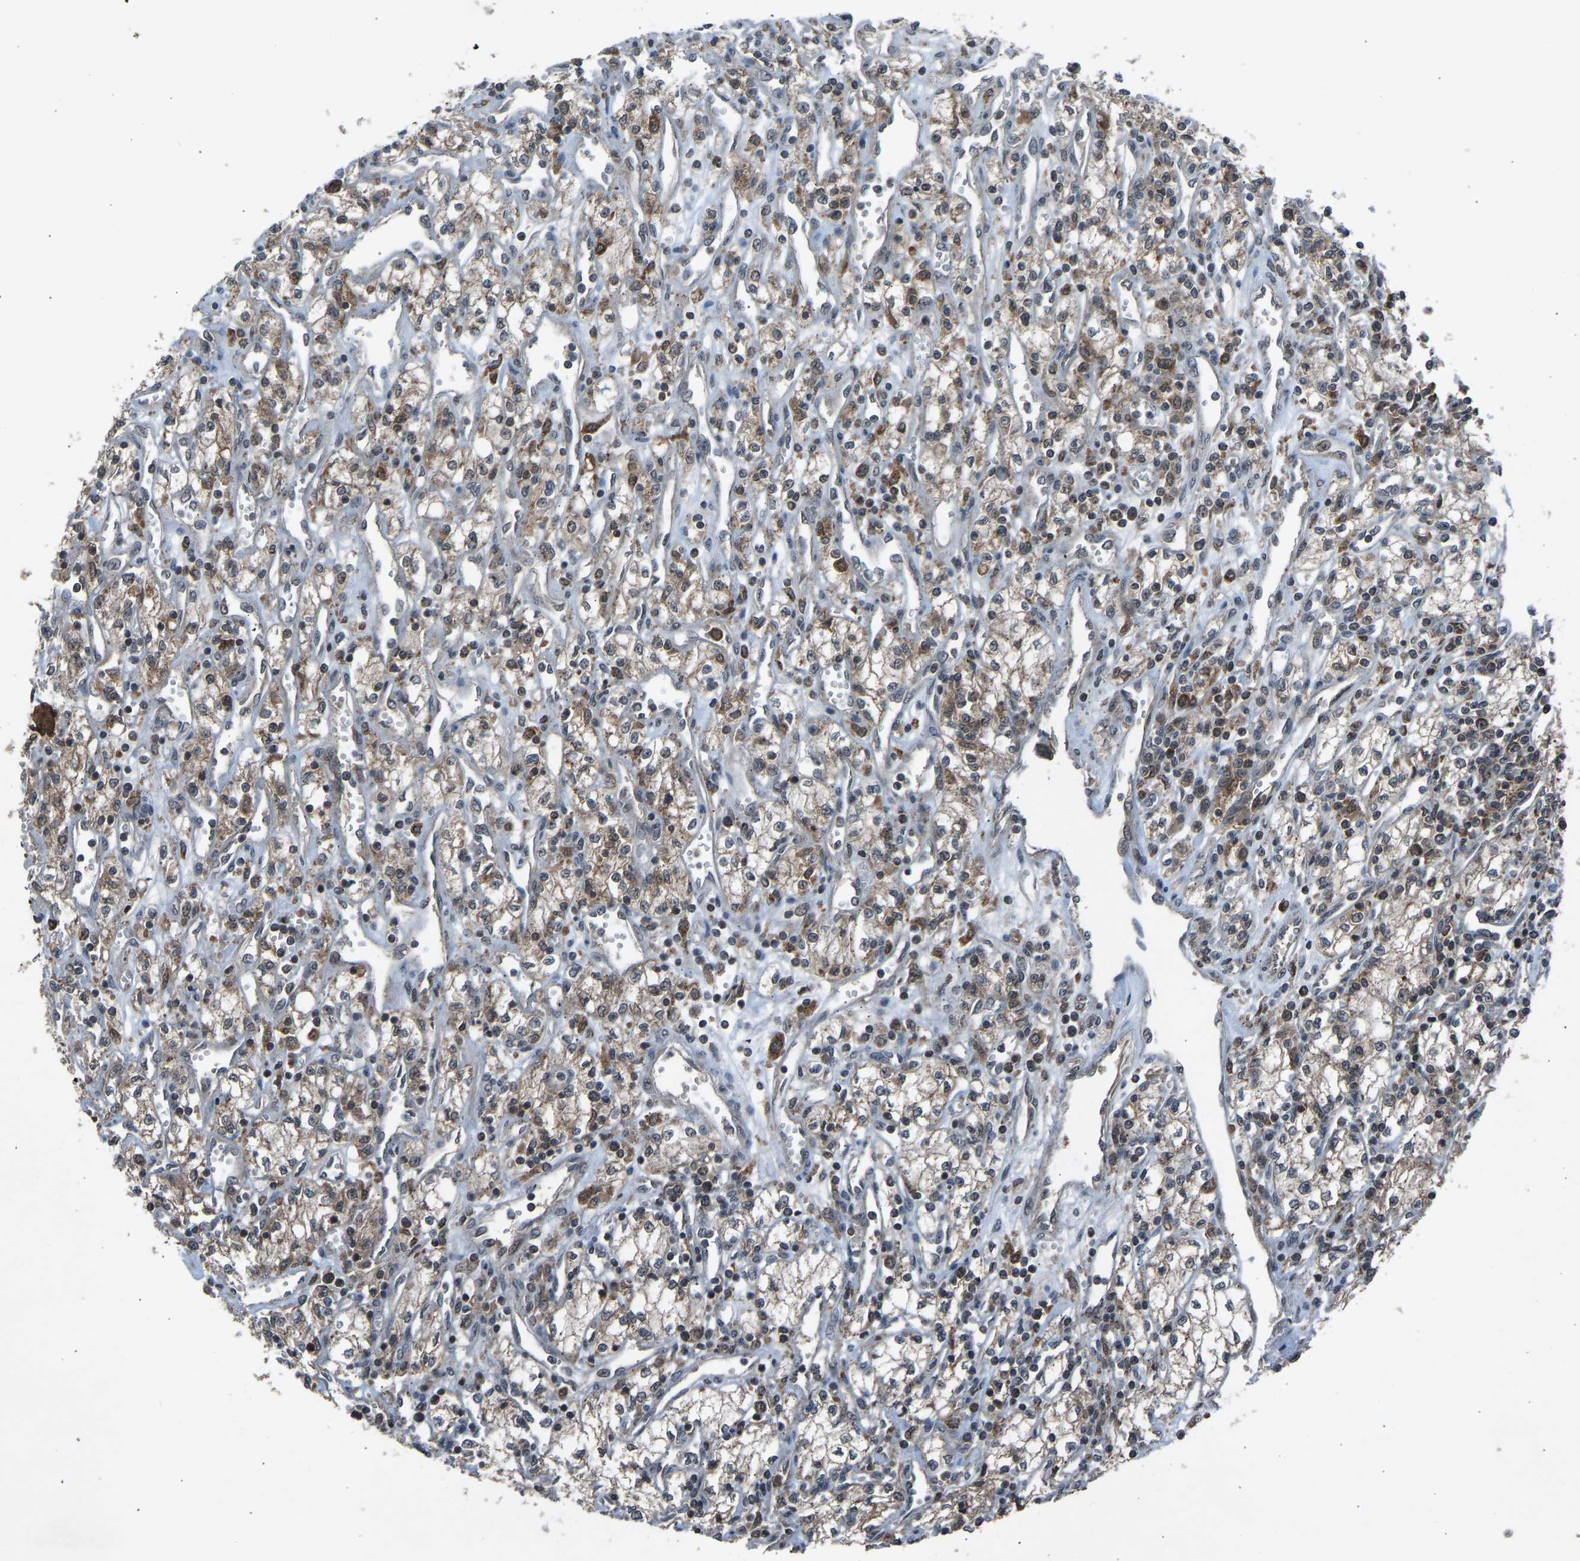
{"staining": {"intensity": "moderate", "quantity": ">75%", "location": "cytoplasmic/membranous"}, "tissue": "renal cancer", "cell_type": "Tumor cells", "image_type": "cancer", "snomed": [{"axis": "morphology", "description": "Adenocarcinoma, NOS"}, {"axis": "topography", "description": "Kidney"}], "caption": "The immunohistochemical stain highlights moderate cytoplasmic/membranous positivity in tumor cells of renal cancer tissue. The staining was performed using DAB to visualize the protein expression in brown, while the nuclei were stained in blue with hematoxylin (Magnification: 20x).", "gene": "SLC43A1", "patient": {"sex": "male", "age": 59}}